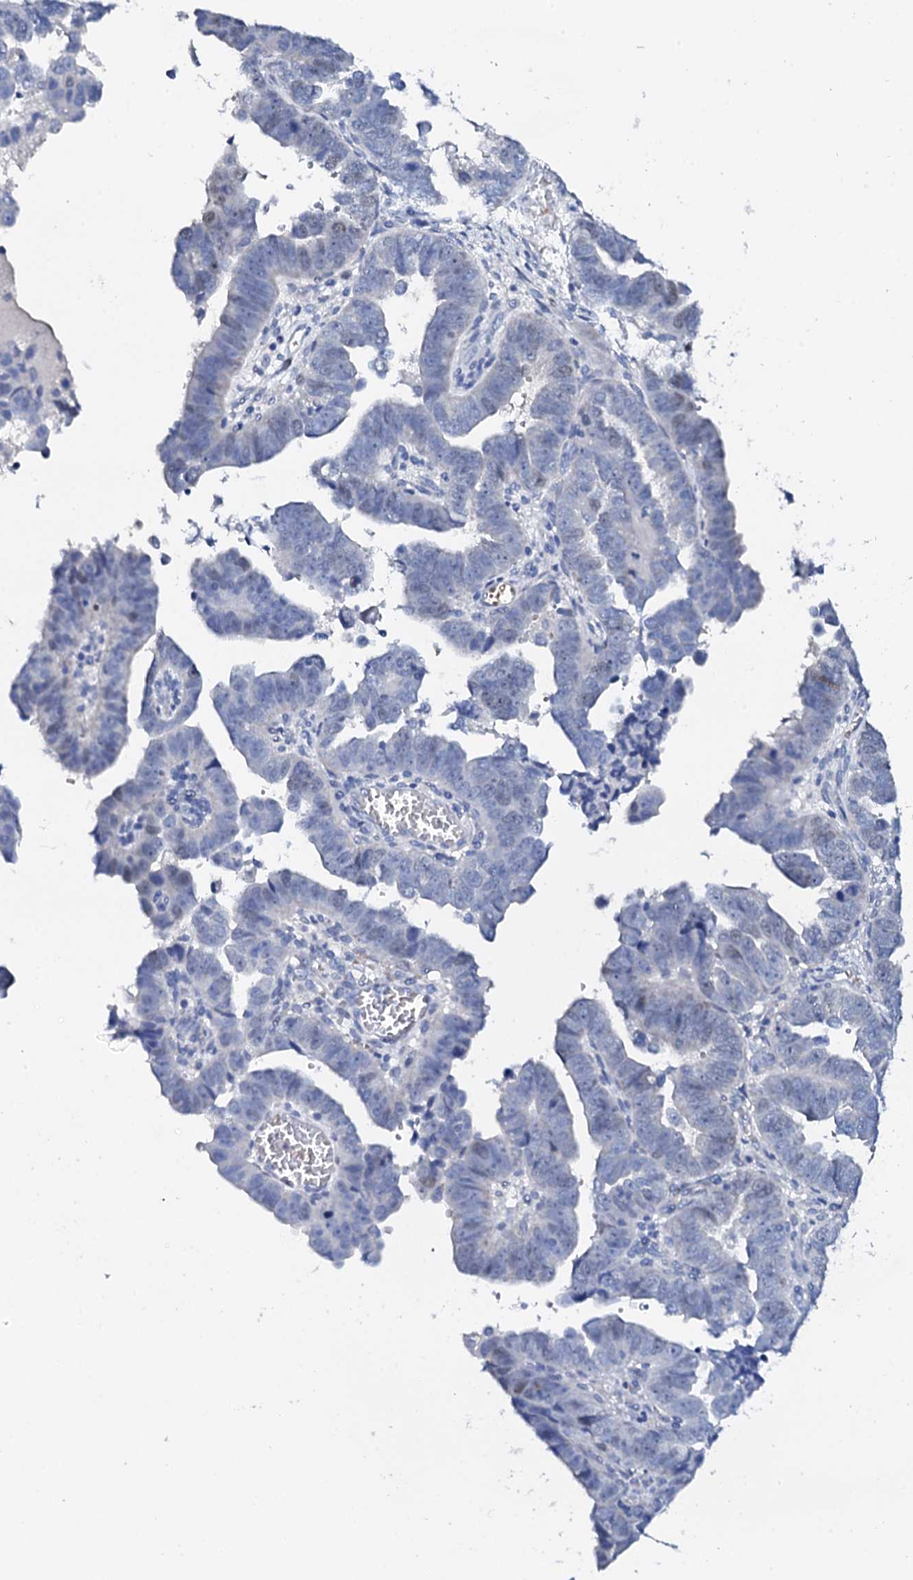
{"staining": {"intensity": "weak", "quantity": "<25%", "location": "nuclear"}, "tissue": "endometrial cancer", "cell_type": "Tumor cells", "image_type": "cancer", "snomed": [{"axis": "morphology", "description": "Adenocarcinoma, NOS"}, {"axis": "topography", "description": "Endometrium"}], "caption": "Tumor cells show no significant staining in endometrial cancer (adenocarcinoma).", "gene": "NUDT13", "patient": {"sex": "female", "age": 75}}